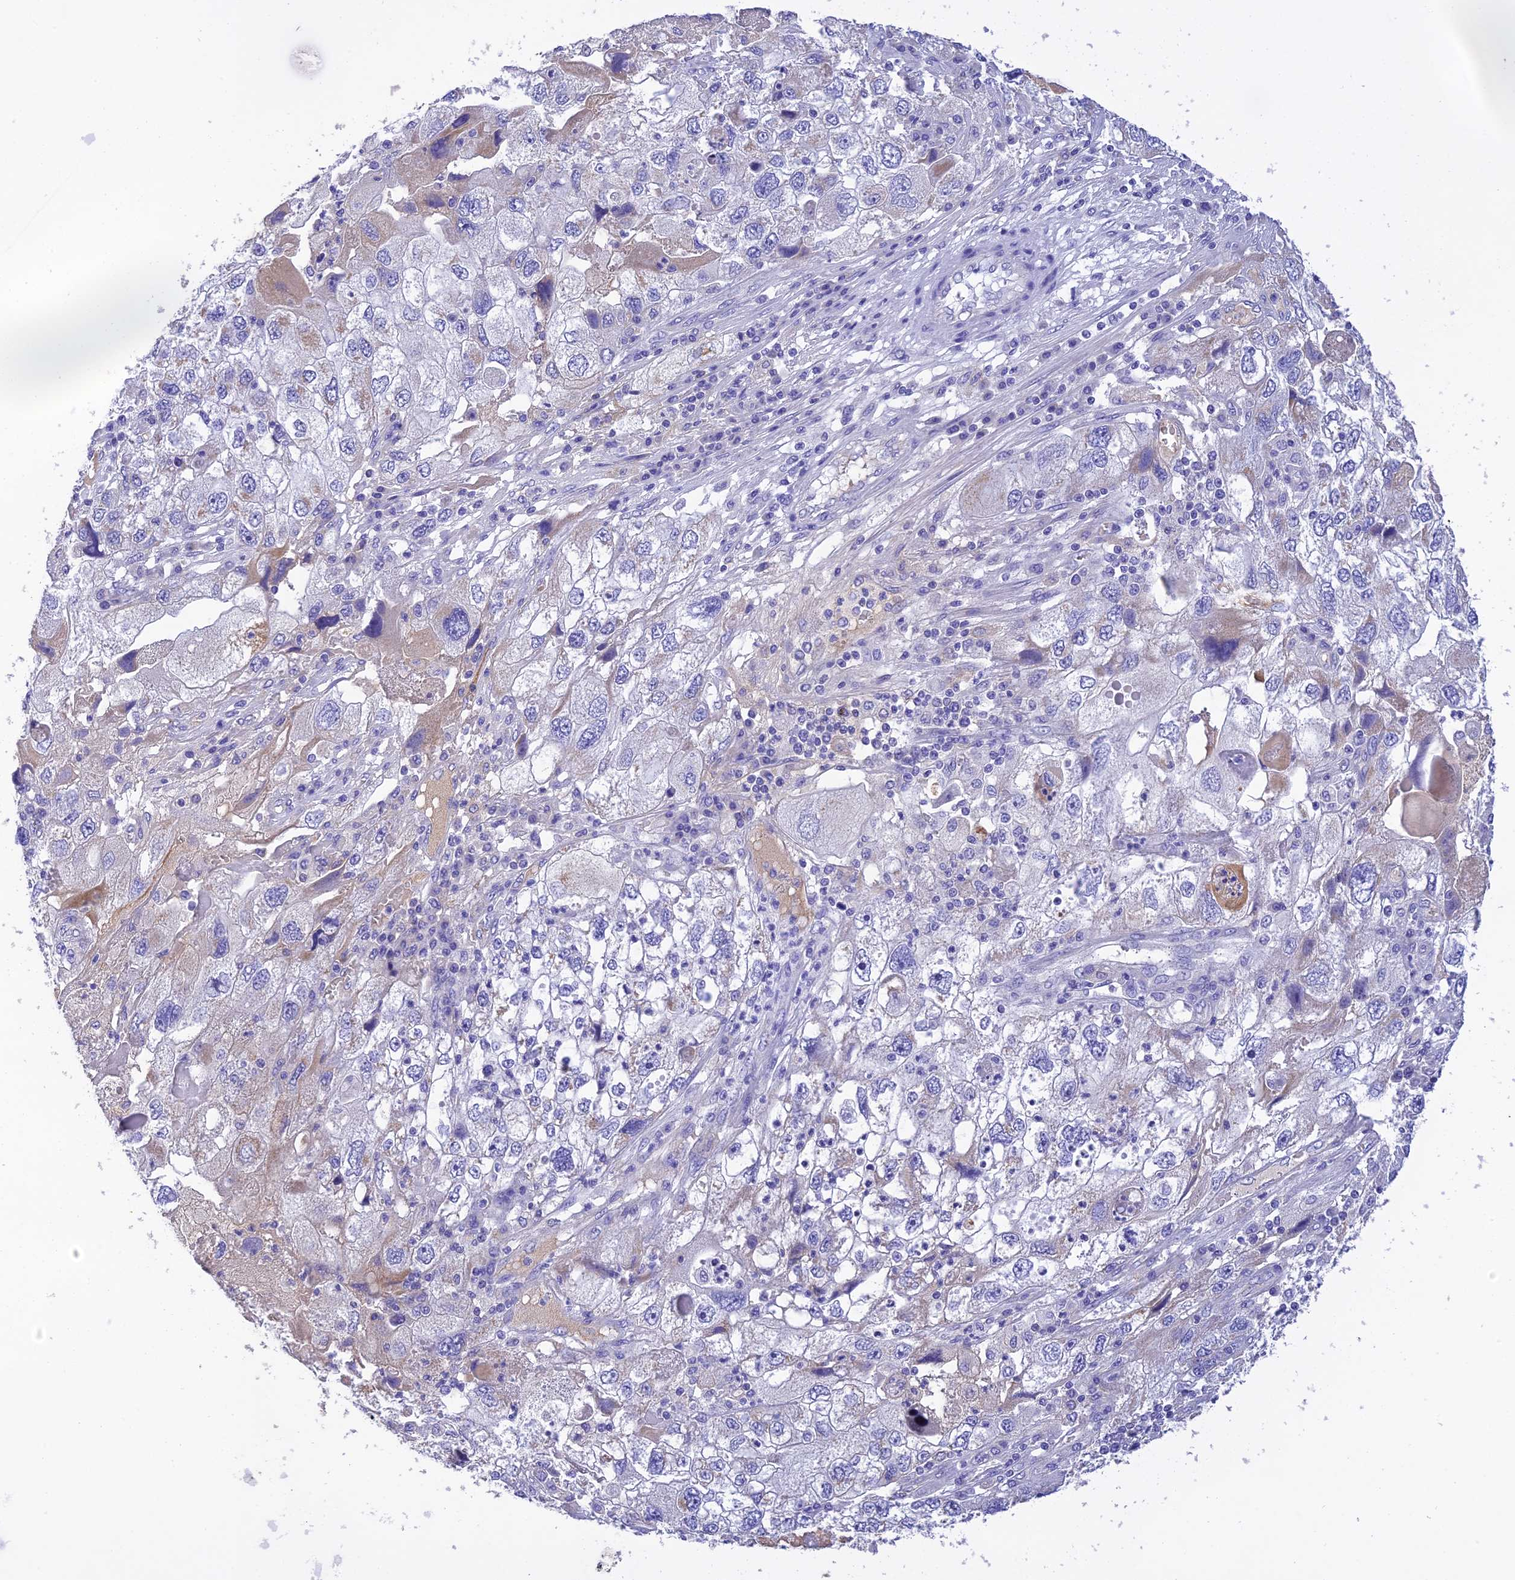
{"staining": {"intensity": "negative", "quantity": "none", "location": "none"}, "tissue": "endometrial cancer", "cell_type": "Tumor cells", "image_type": "cancer", "snomed": [{"axis": "morphology", "description": "Adenocarcinoma, NOS"}, {"axis": "topography", "description": "Endometrium"}], "caption": "High magnification brightfield microscopy of adenocarcinoma (endometrial) stained with DAB (3,3'-diaminobenzidine) (brown) and counterstained with hematoxylin (blue): tumor cells show no significant positivity.", "gene": "MS4A5", "patient": {"sex": "female", "age": 49}}